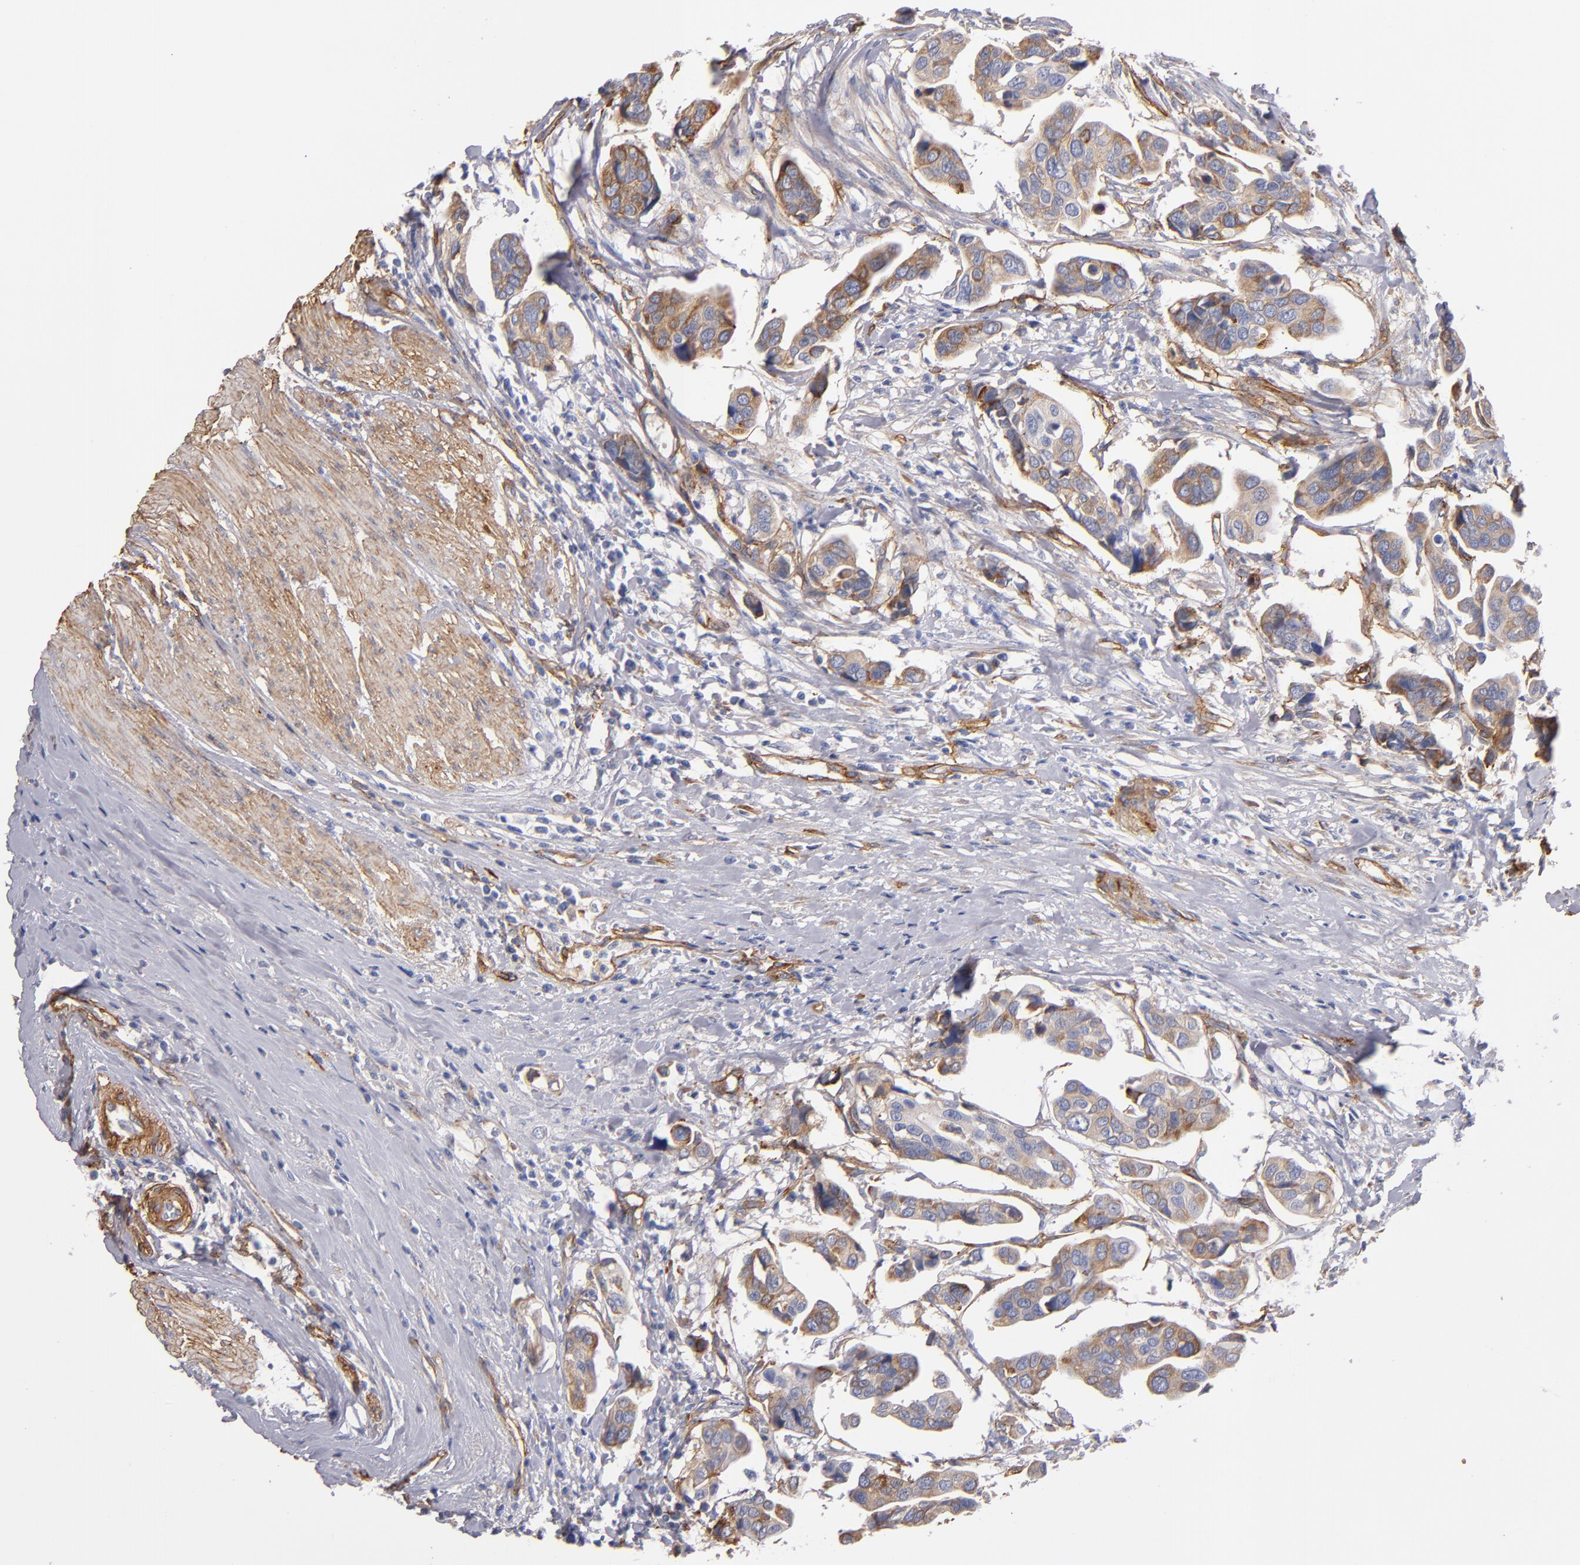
{"staining": {"intensity": "weak", "quantity": ">75%", "location": "cytoplasmic/membranous"}, "tissue": "urothelial cancer", "cell_type": "Tumor cells", "image_type": "cancer", "snomed": [{"axis": "morphology", "description": "Adenocarcinoma, NOS"}, {"axis": "topography", "description": "Urinary bladder"}], "caption": "Immunohistochemical staining of adenocarcinoma demonstrates weak cytoplasmic/membranous protein expression in approximately >75% of tumor cells. (DAB (3,3'-diaminobenzidine) = brown stain, brightfield microscopy at high magnification).", "gene": "LAMC1", "patient": {"sex": "male", "age": 61}}